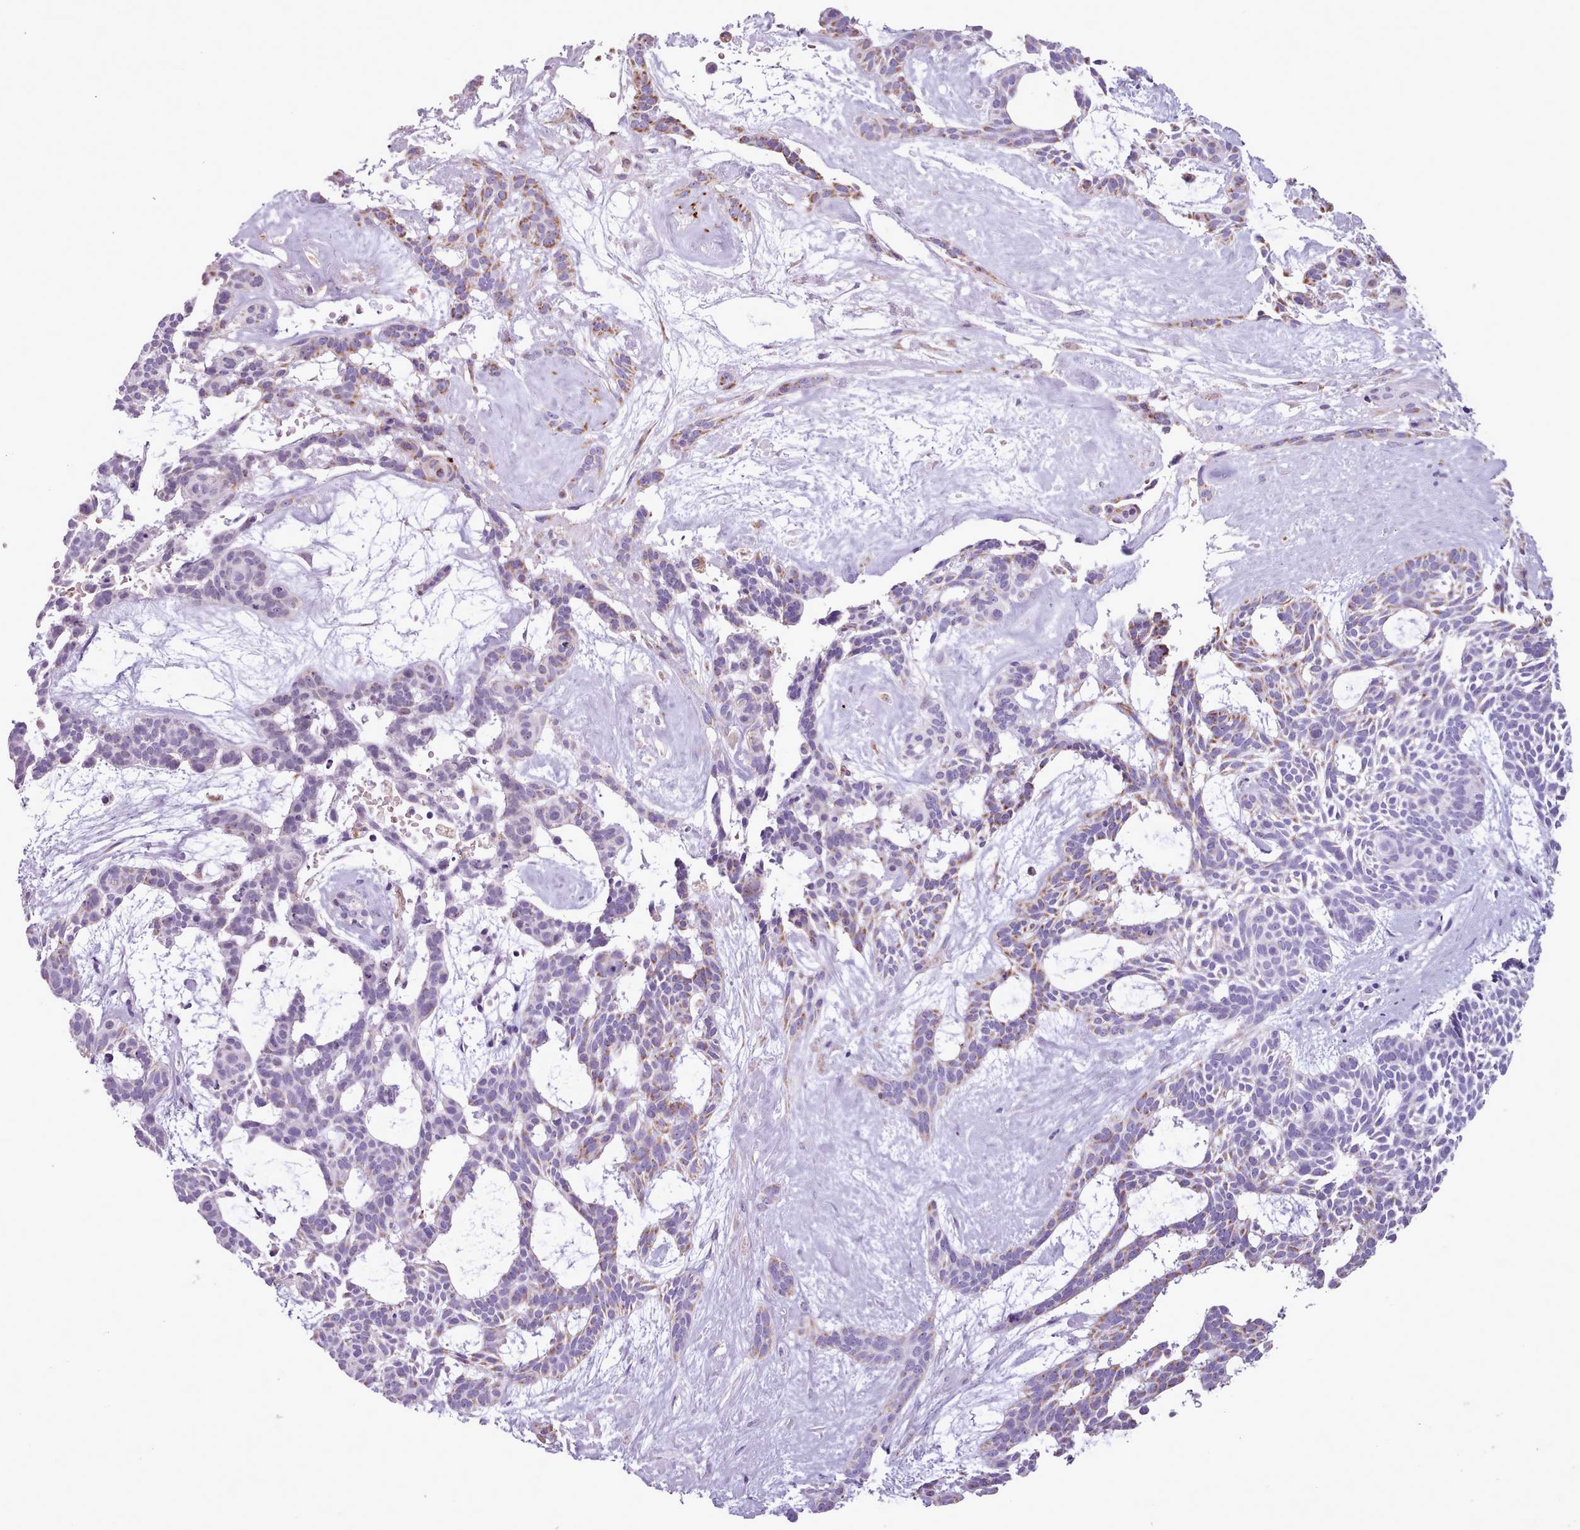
{"staining": {"intensity": "moderate", "quantity": "<25%", "location": "cytoplasmic/membranous"}, "tissue": "skin cancer", "cell_type": "Tumor cells", "image_type": "cancer", "snomed": [{"axis": "morphology", "description": "Basal cell carcinoma"}, {"axis": "topography", "description": "Skin"}], "caption": "Brown immunohistochemical staining in human skin basal cell carcinoma displays moderate cytoplasmic/membranous staining in about <25% of tumor cells.", "gene": "AK4", "patient": {"sex": "male", "age": 61}}